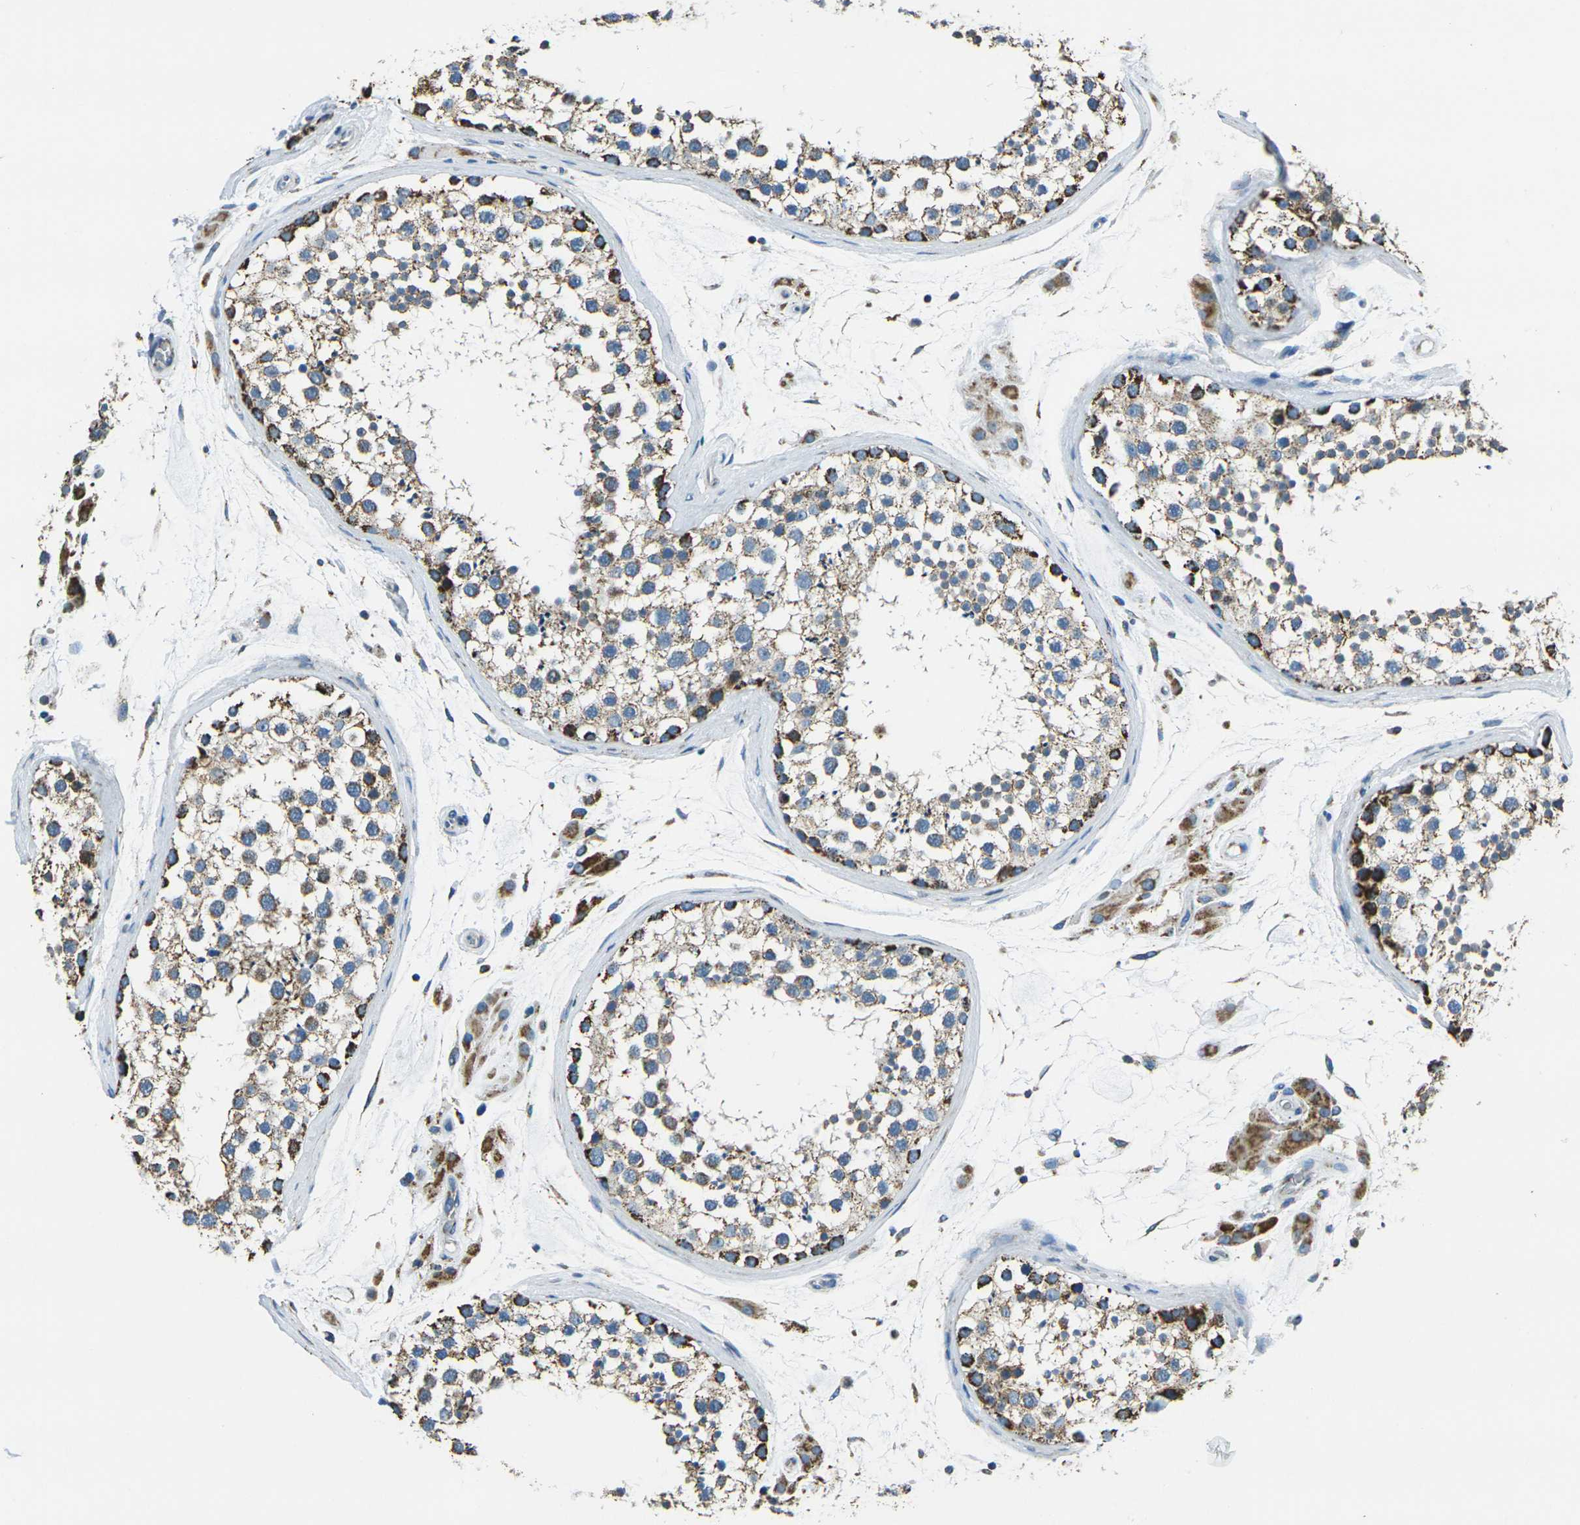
{"staining": {"intensity": "strong", "quantity": "25%-75%", "location": "cytoplasmic/membranous"}, "tissue": "testis", "cell_type": "Cells in seminiferous ducts", "image_type": "normal", "snomed": [{"axis": "morphology", "description": "Normal tissue, NOS"}, {"axis": "topography", "description": "Testis"}], "caption": "Normal testis was stained to show a protein in brown. There is high levels of strong cytoplasmic/membranous staining in approximately 25%-75% of cells in seminiferous ducts.", "gene": "IRF3", "patient": {"sex": "male", "age": 46}}